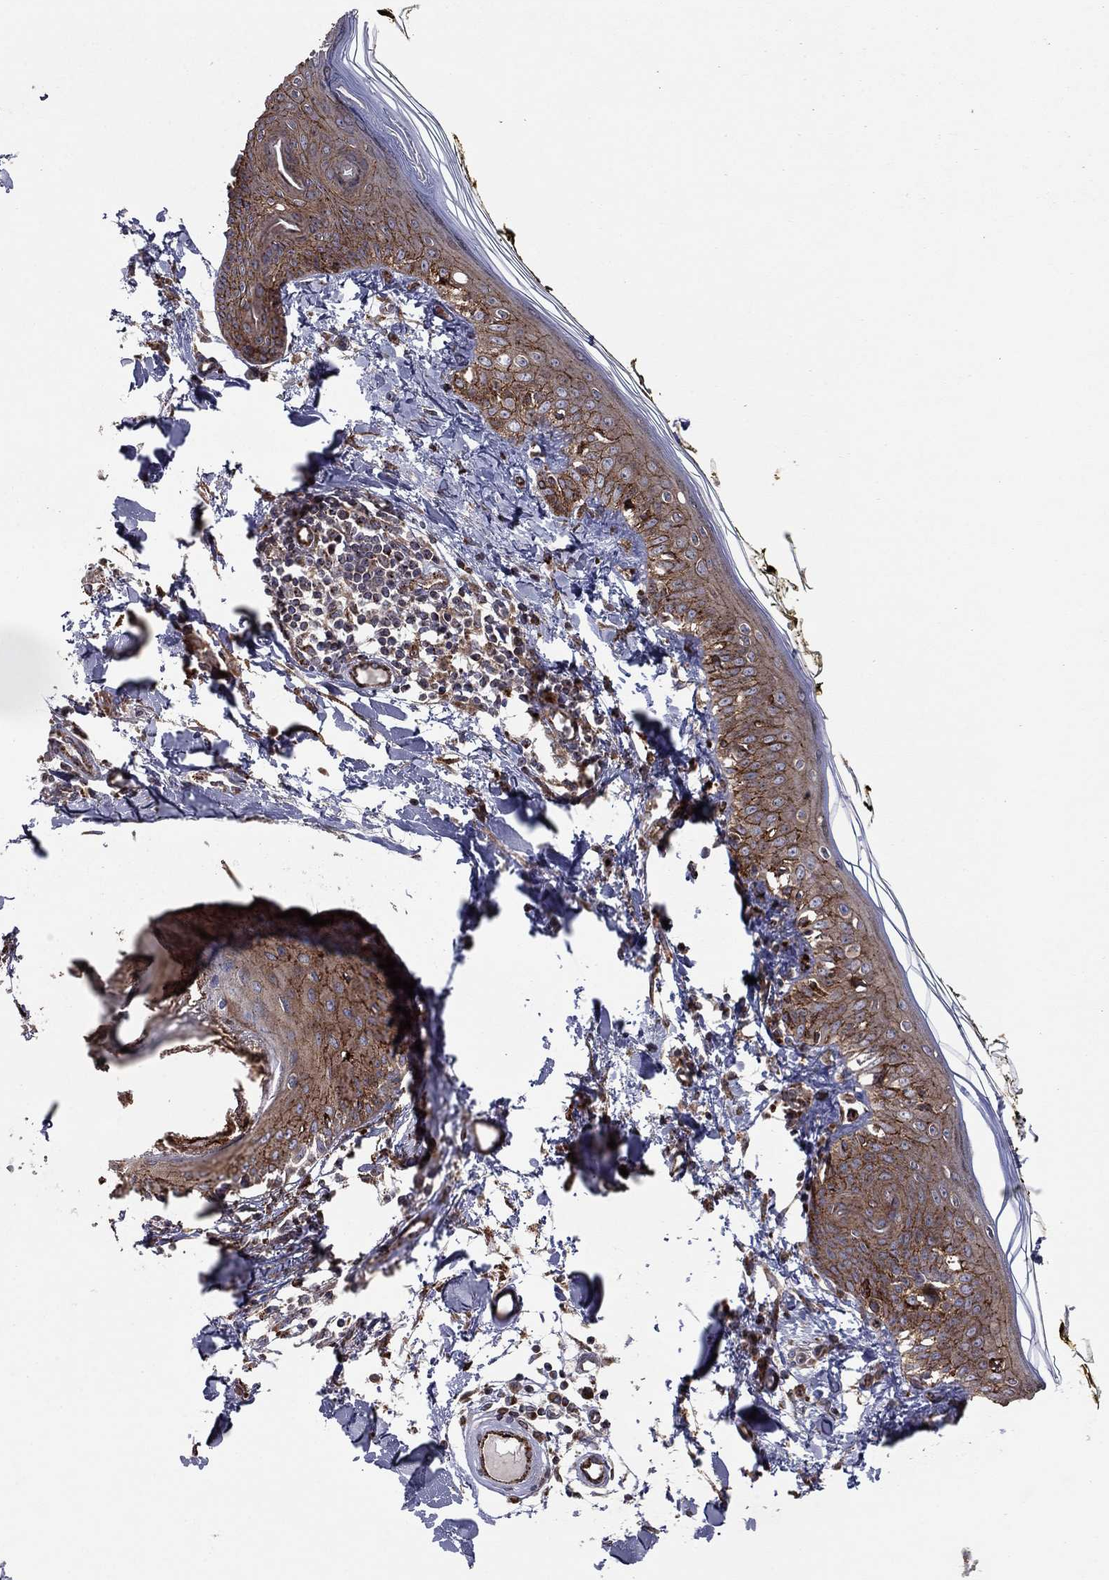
{"staining": {"intensity": "negative", "quantity": "none", "location": "none"}, "tissue": "skin", "cell_type": "Fibroblasts", "image_type": "normal", "snomed": [{"axis": "morphology", "description": "Normal tissue, NOS"}, {"axis": "topography", "description": "Skin"}], "caption": "High magnification brightfield microscopy of benign skin stained with DAB (brown) and counterstained with hematoxylin (blue): fibroblasts show no significant expression. (DAB immunohistochemistry (IHC), high magnification).", "gene": "YIF1A", "patient": {"sex": "male", "age": 76}}